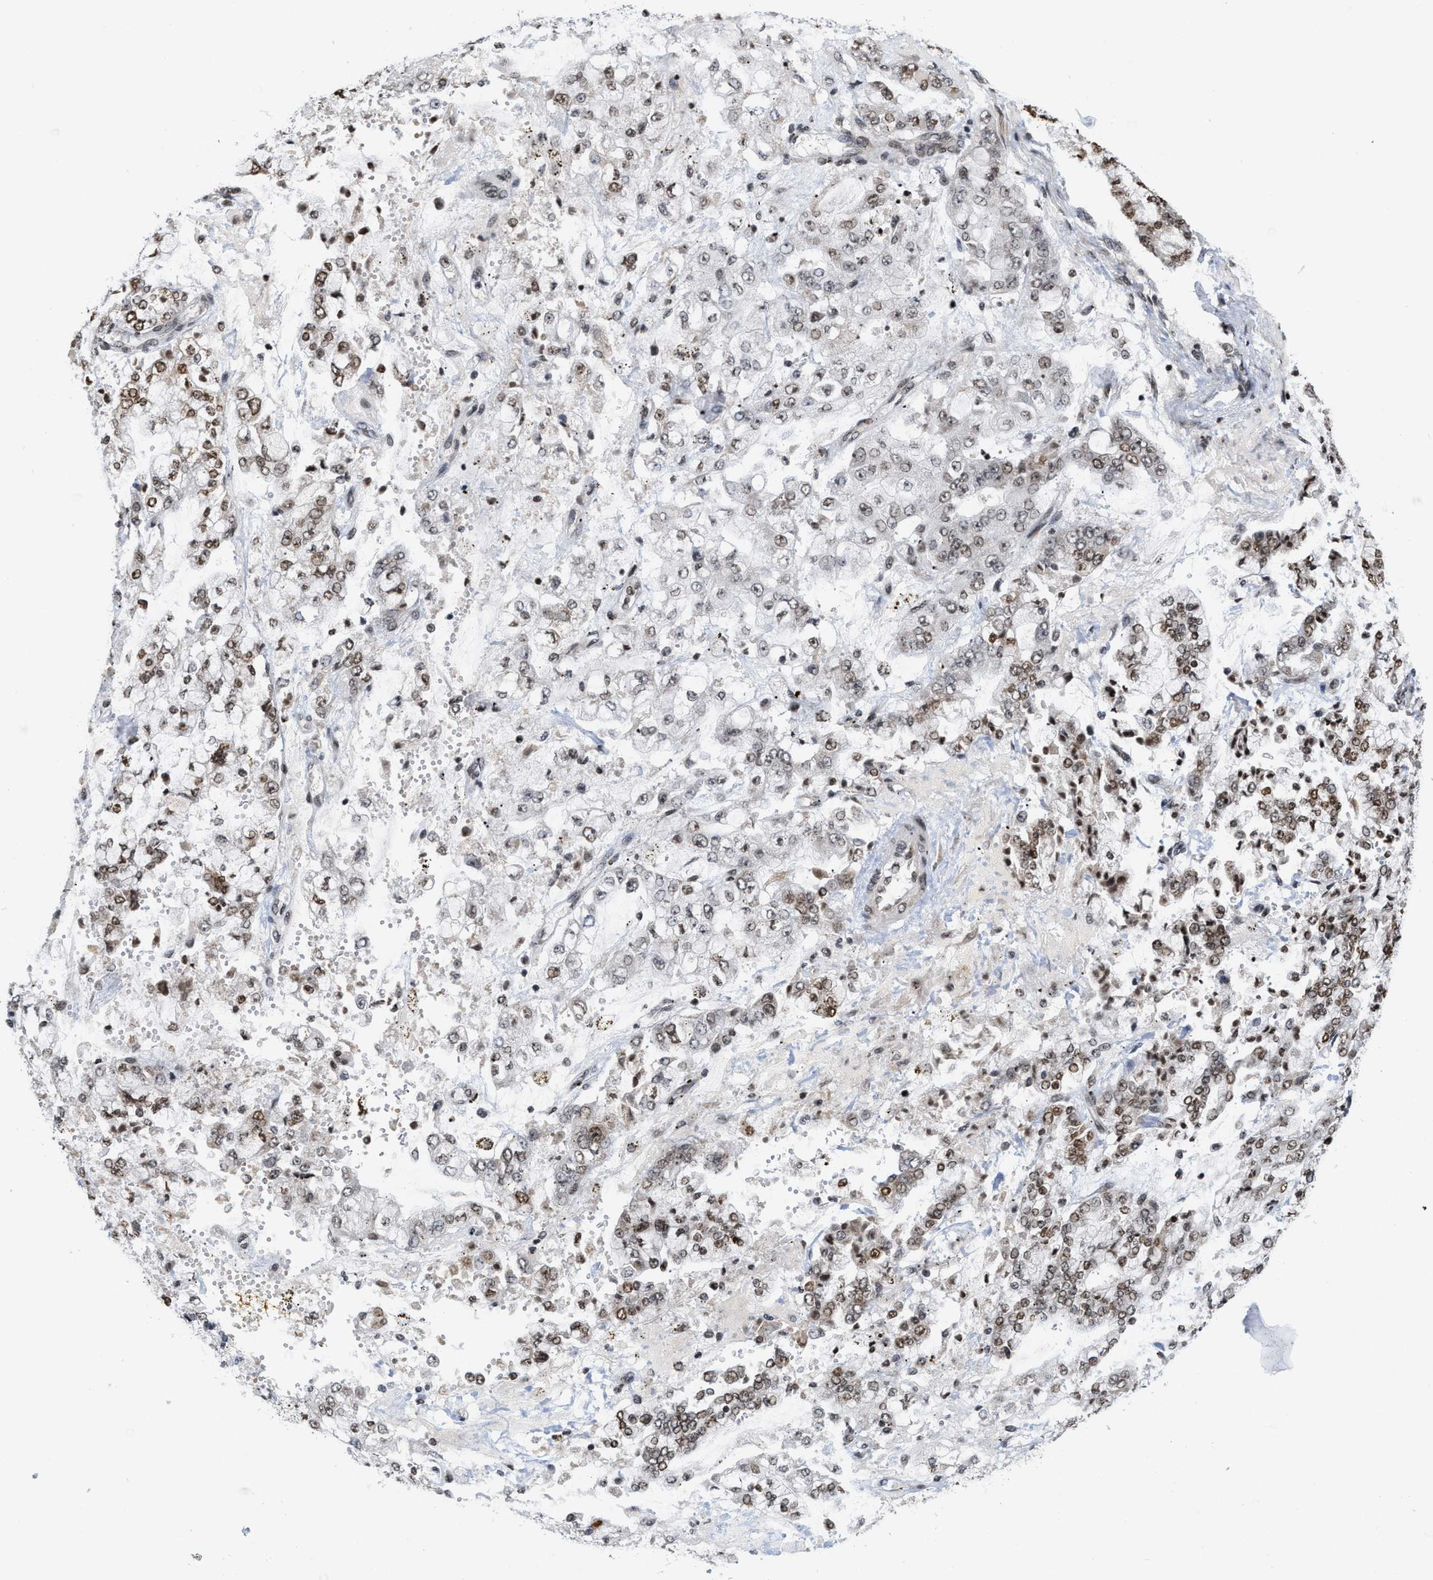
{"staining": {"intensity": "moderate", "quantity": ">75%", "location": "nuclear"}, "tissue": "stomach cancer", "cell_type": "Tumor cells", "image_type": "cancer", "snomed": [{"axis": "morphology", "description": "Adenocarcinoma, NOS"}, {"axis": "topography", "description": "Stomach"}], "caption": "The image demonstrates staining of adenocarcinoma (stomach), revealing moderate nuclear protein expression (brown color) within tumor cells.", "gene": "ANKRD6", "patient": {"sex": "male", "age": 76}}